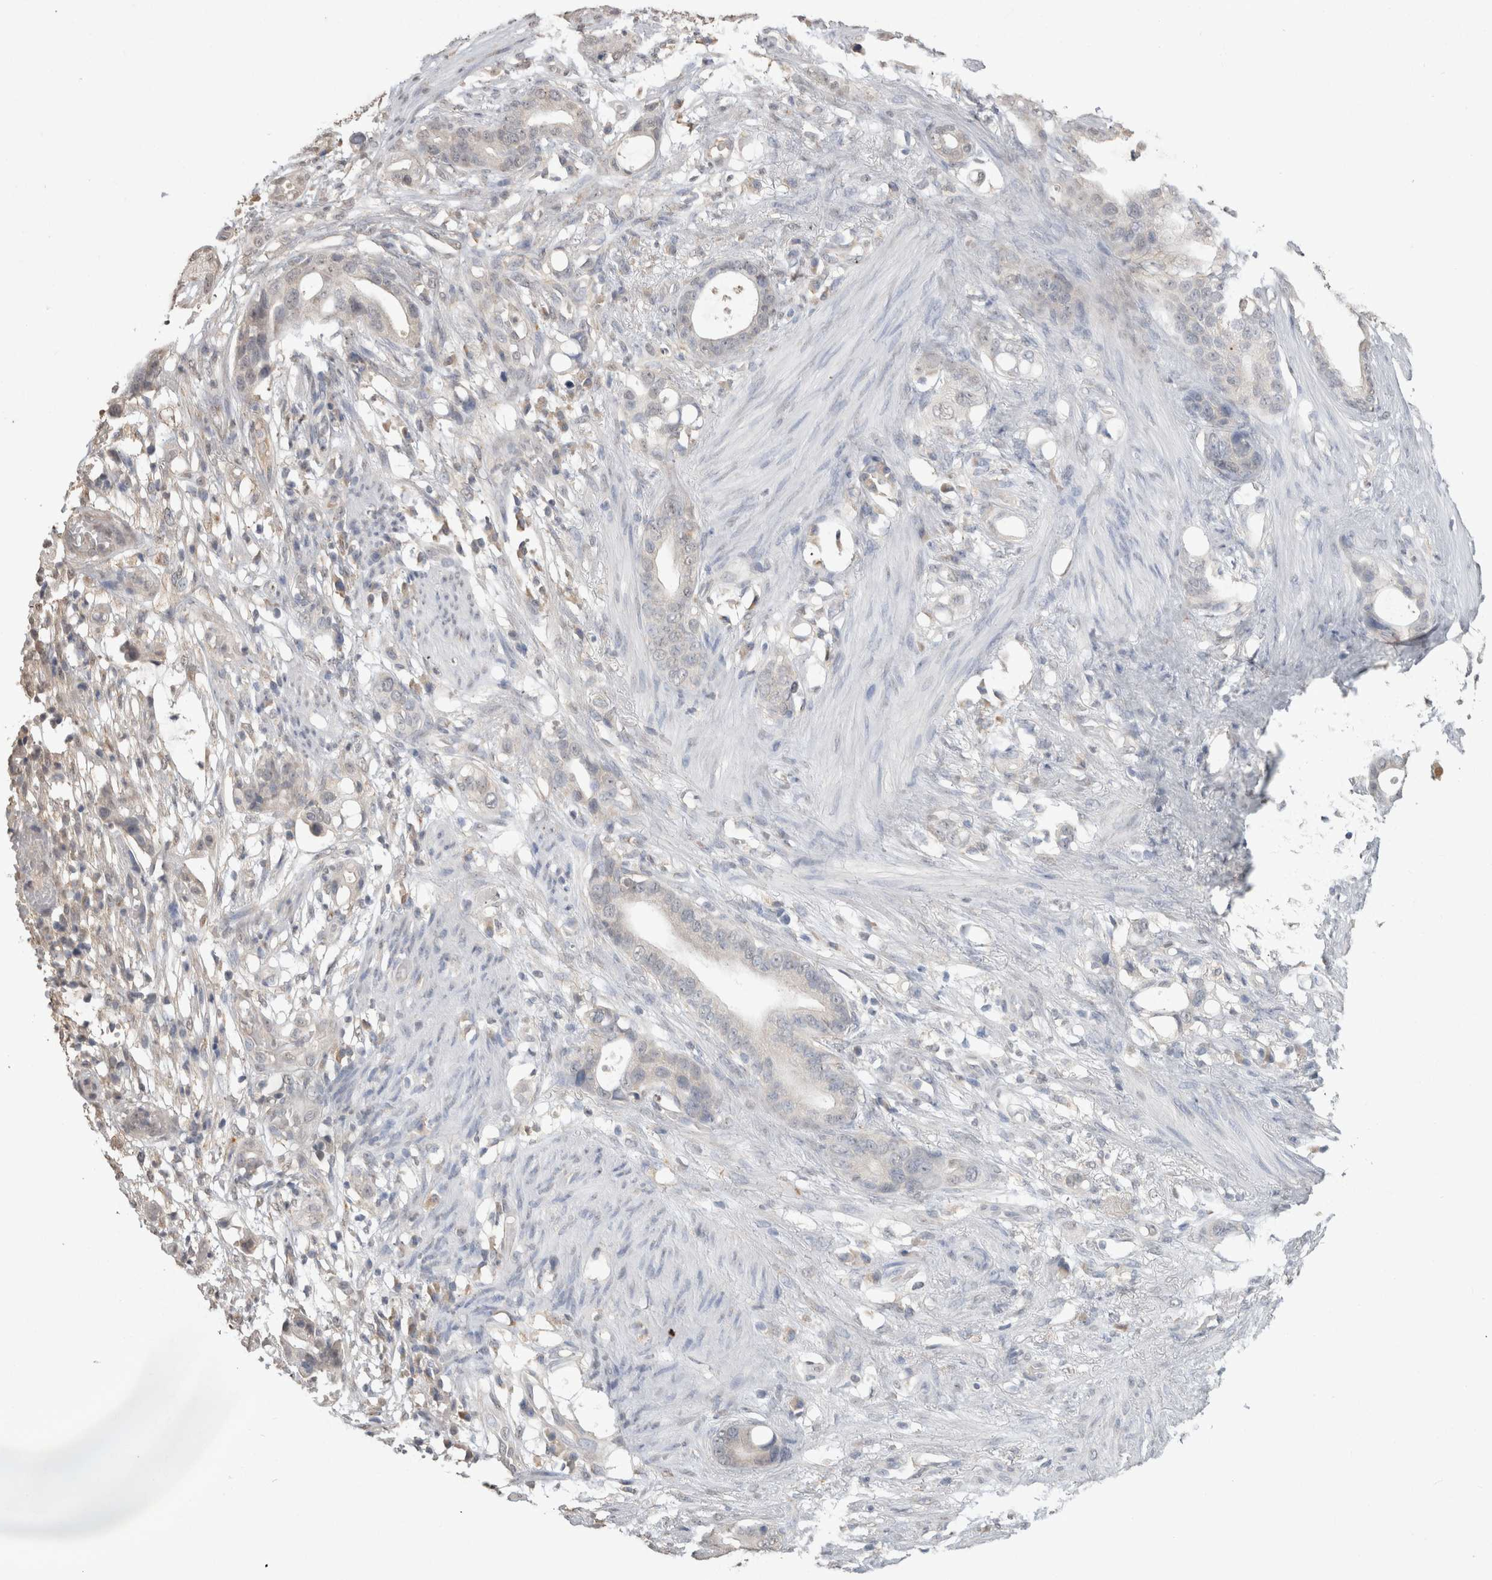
{"staining": {"intensity": "negative", "quantity": "none", "location": "none"}, "tissue": "stomach cancer", "cell_type": "Tumor cells", "image_type": "cancer", "snomed": [{"axis": "morphology", "description": "Adenocarcinoma, NOS"}, {"axis": "topography", "description": "Stomach"}], "caption": "Adenocarcinoma (stomach) was stained to show a protein in brown. There is no significant positivity in tumor cells. The staining was performed using DAB (3,3'-diaminobenzidine) to visualize the protein expression in brown, while the nuclei were stained in blue with hematoxylin (Magnification: 20x).", "gene": "NAALADL2", "patient": {"sex": "female", "age": 75}}